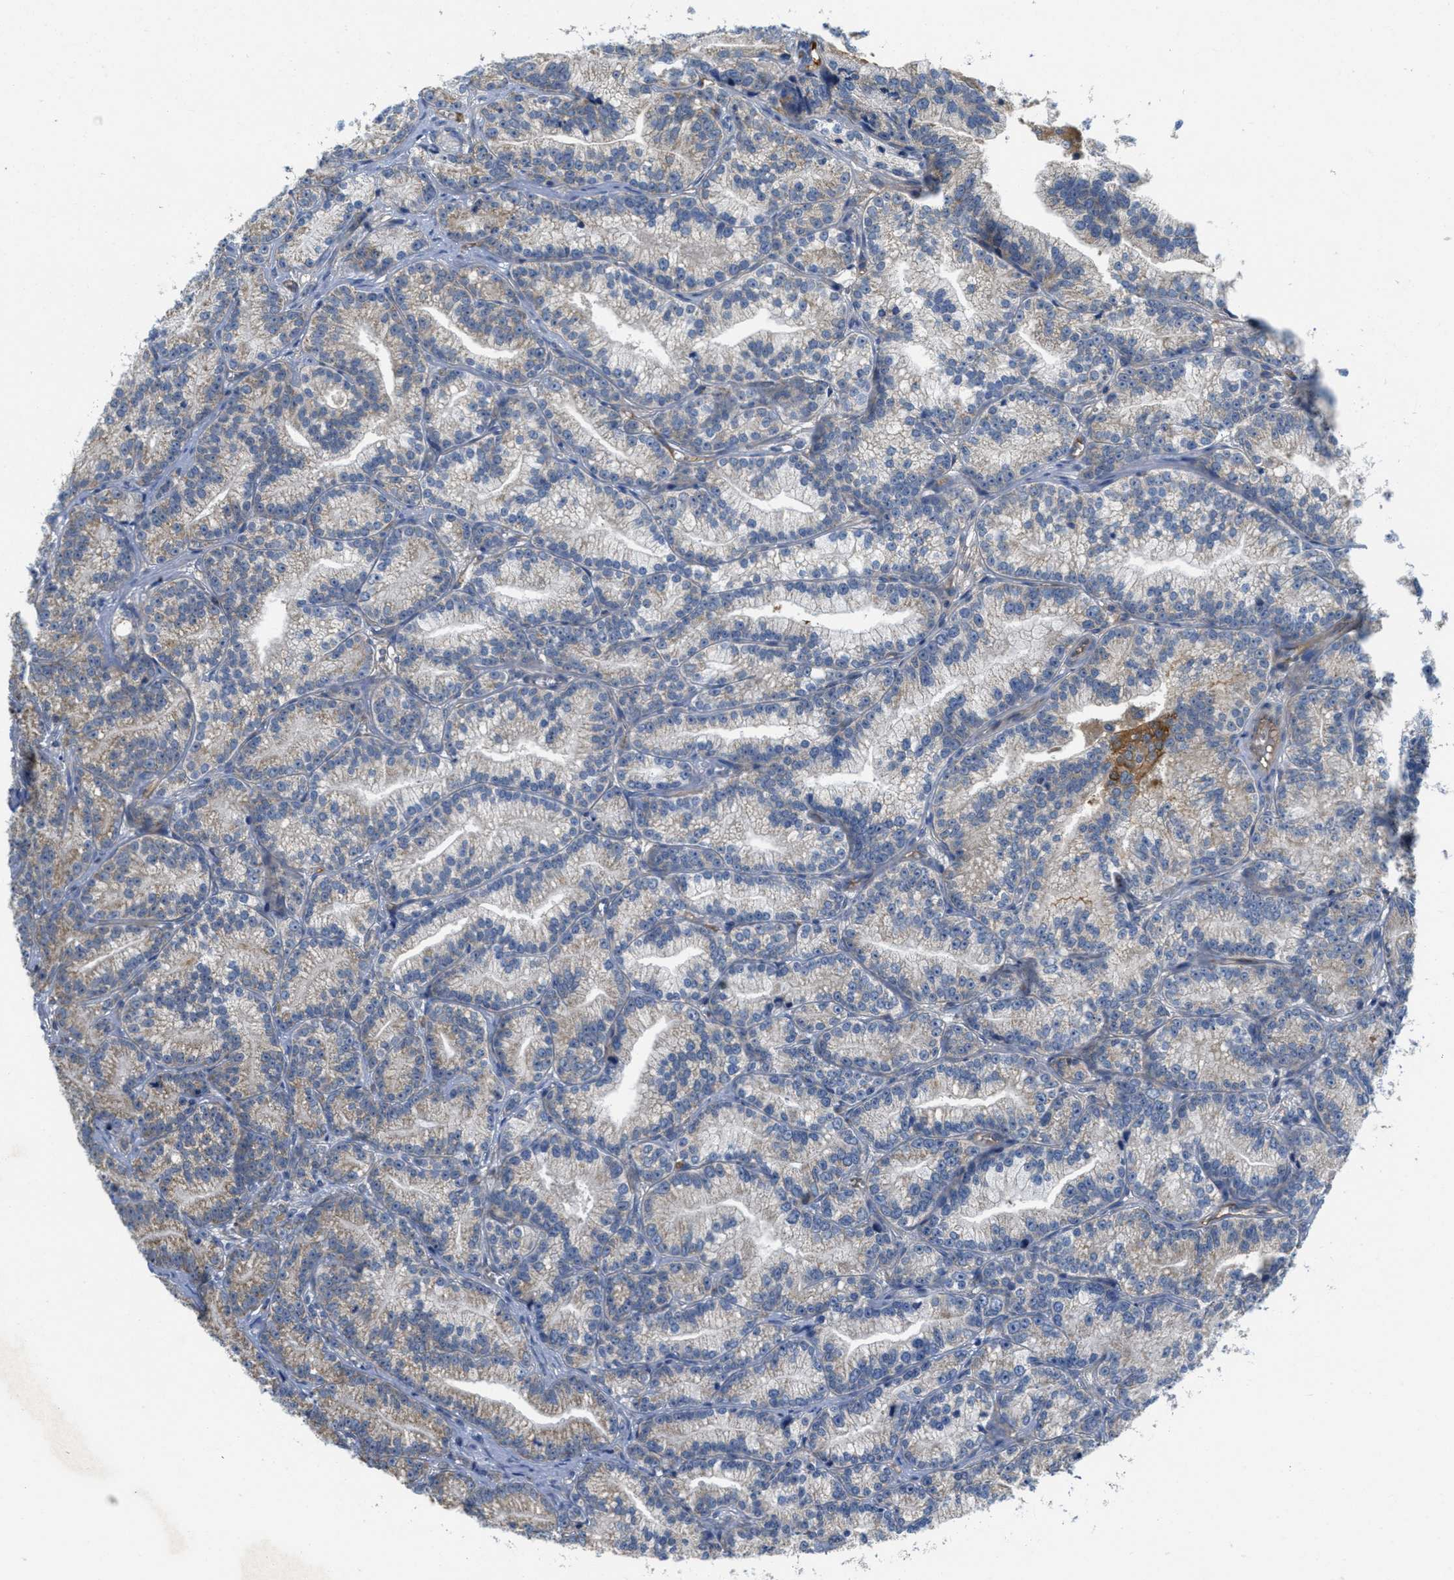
{"staining": {"intensity": "weak", "quantity": "25%-75%", "location": "cytoplasmic/membranous"}, "tissue": "prostate cancer", "cell_type": "Tumor cells", "image_type": "cancer", "snomed": [{"axis": "morphology", "description": "Adenocarcinoma, Low grade"}, {"axis": "topography", "description": "Prostate"}], "caption": "A high-resolution micrograph shows immunohistochemistry (IHC) staining of prostate cancer (low-grade adenocarcinoma), which demonstrates weak cytoplasmic/membranous staining in approximately 25%-75% of tumor cells.", "gene": "GALK1", "patient": {"sex": "male", "age": 89}}